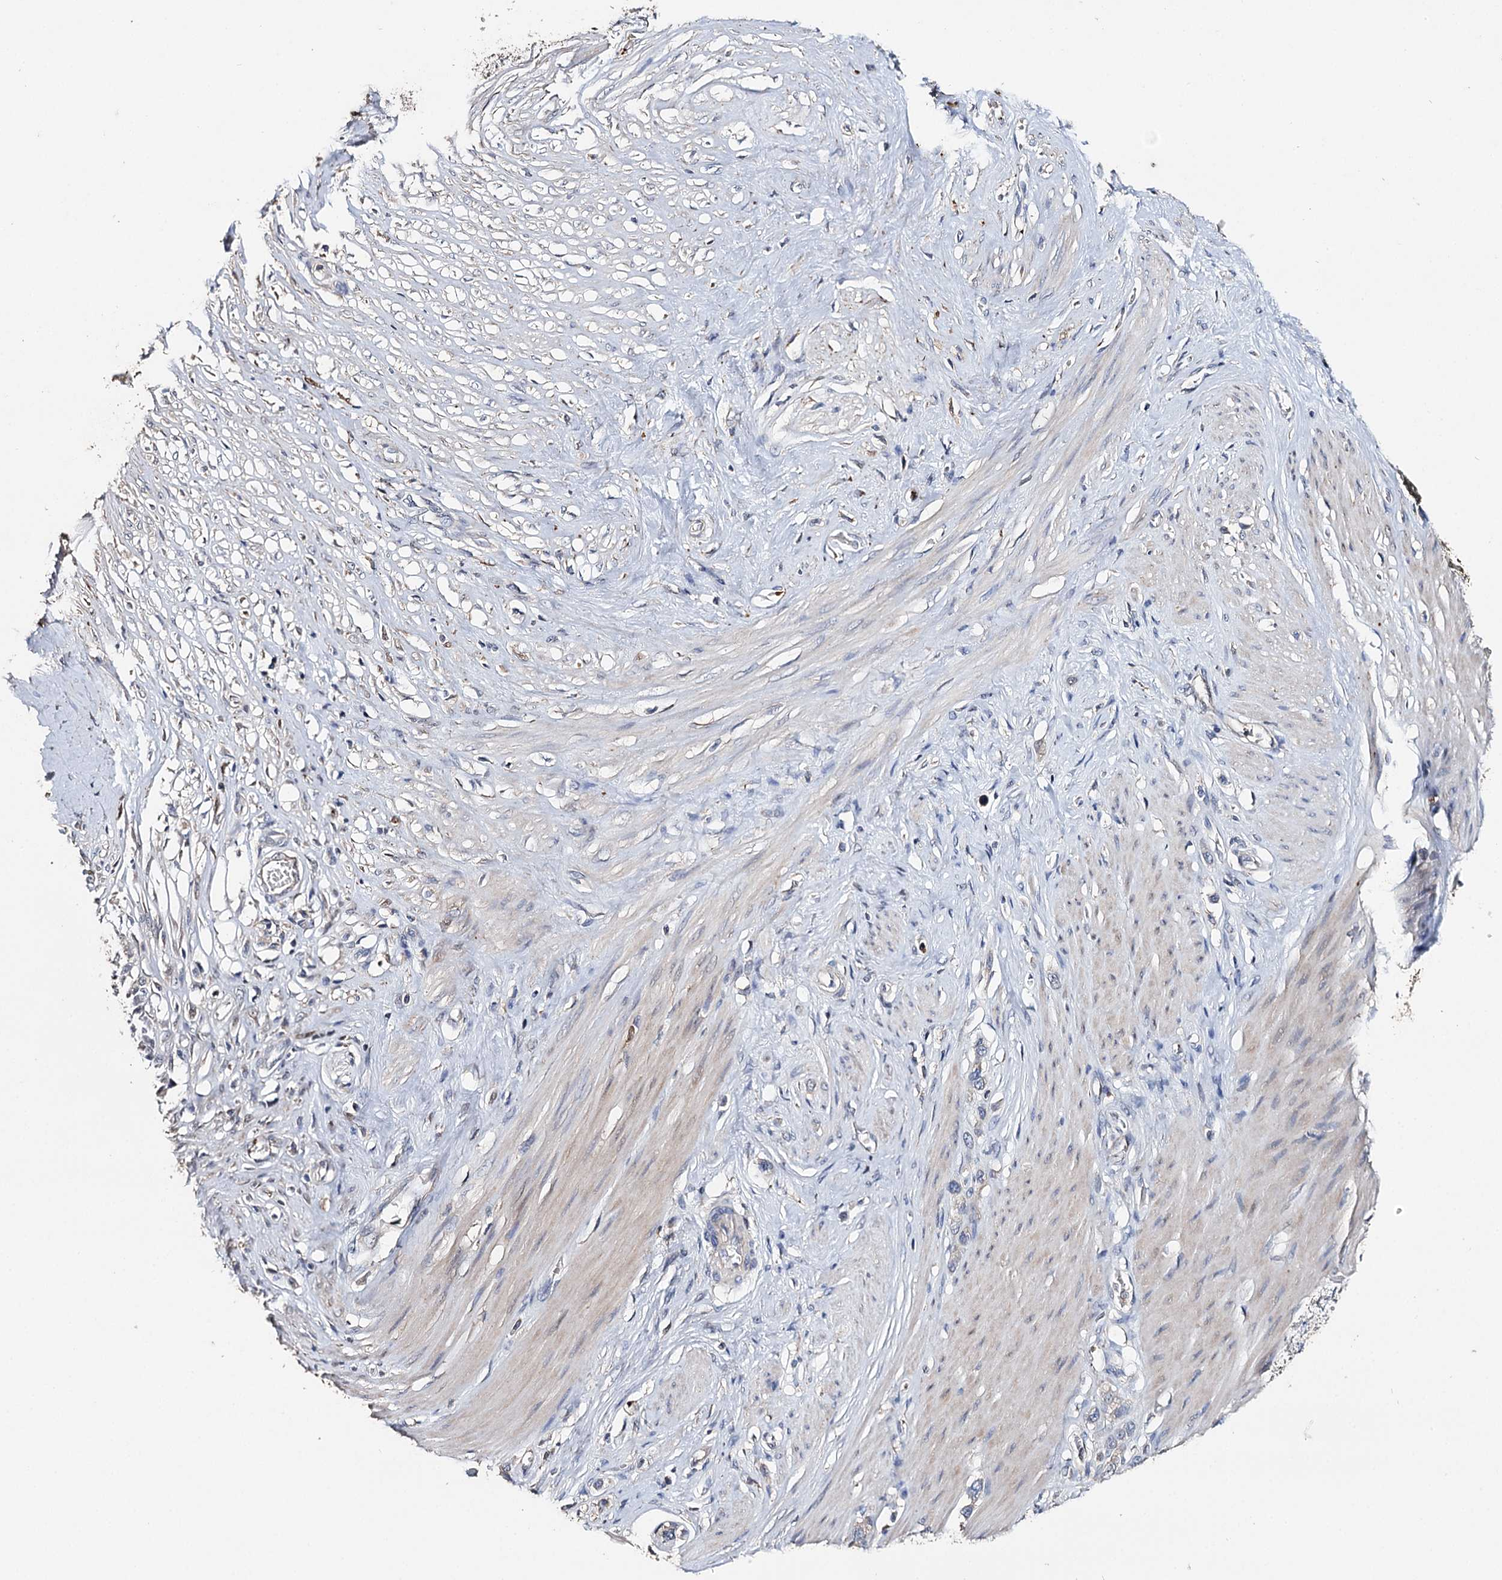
{"staining": {"intensity": "negative", "quantity": "none", "location": "none"}, "tissue": "stomach cancer", "cell_type": "Tumor cells", "image_type": "cancer", "snomed": [{"axis": "morphology", "description": "Adenocarcinoma, NOS"}, {"axis": "morphology", "description": "Adenocarcinoma, High grade"}, {"axis": "topography", "description": "Stomach, upper"}, {"axis": "topography", "description": "Stomach, lower"}], "caption": "IHC image of neoplastic tissue: human adenocarcinoma (stomach) stained with DAB (3,3'-diaminobenzidine) demonstrates no significant protein expression in tumor cells.", "gene": "DNAH6", "patient": {"sex": "female", "age": 65}}